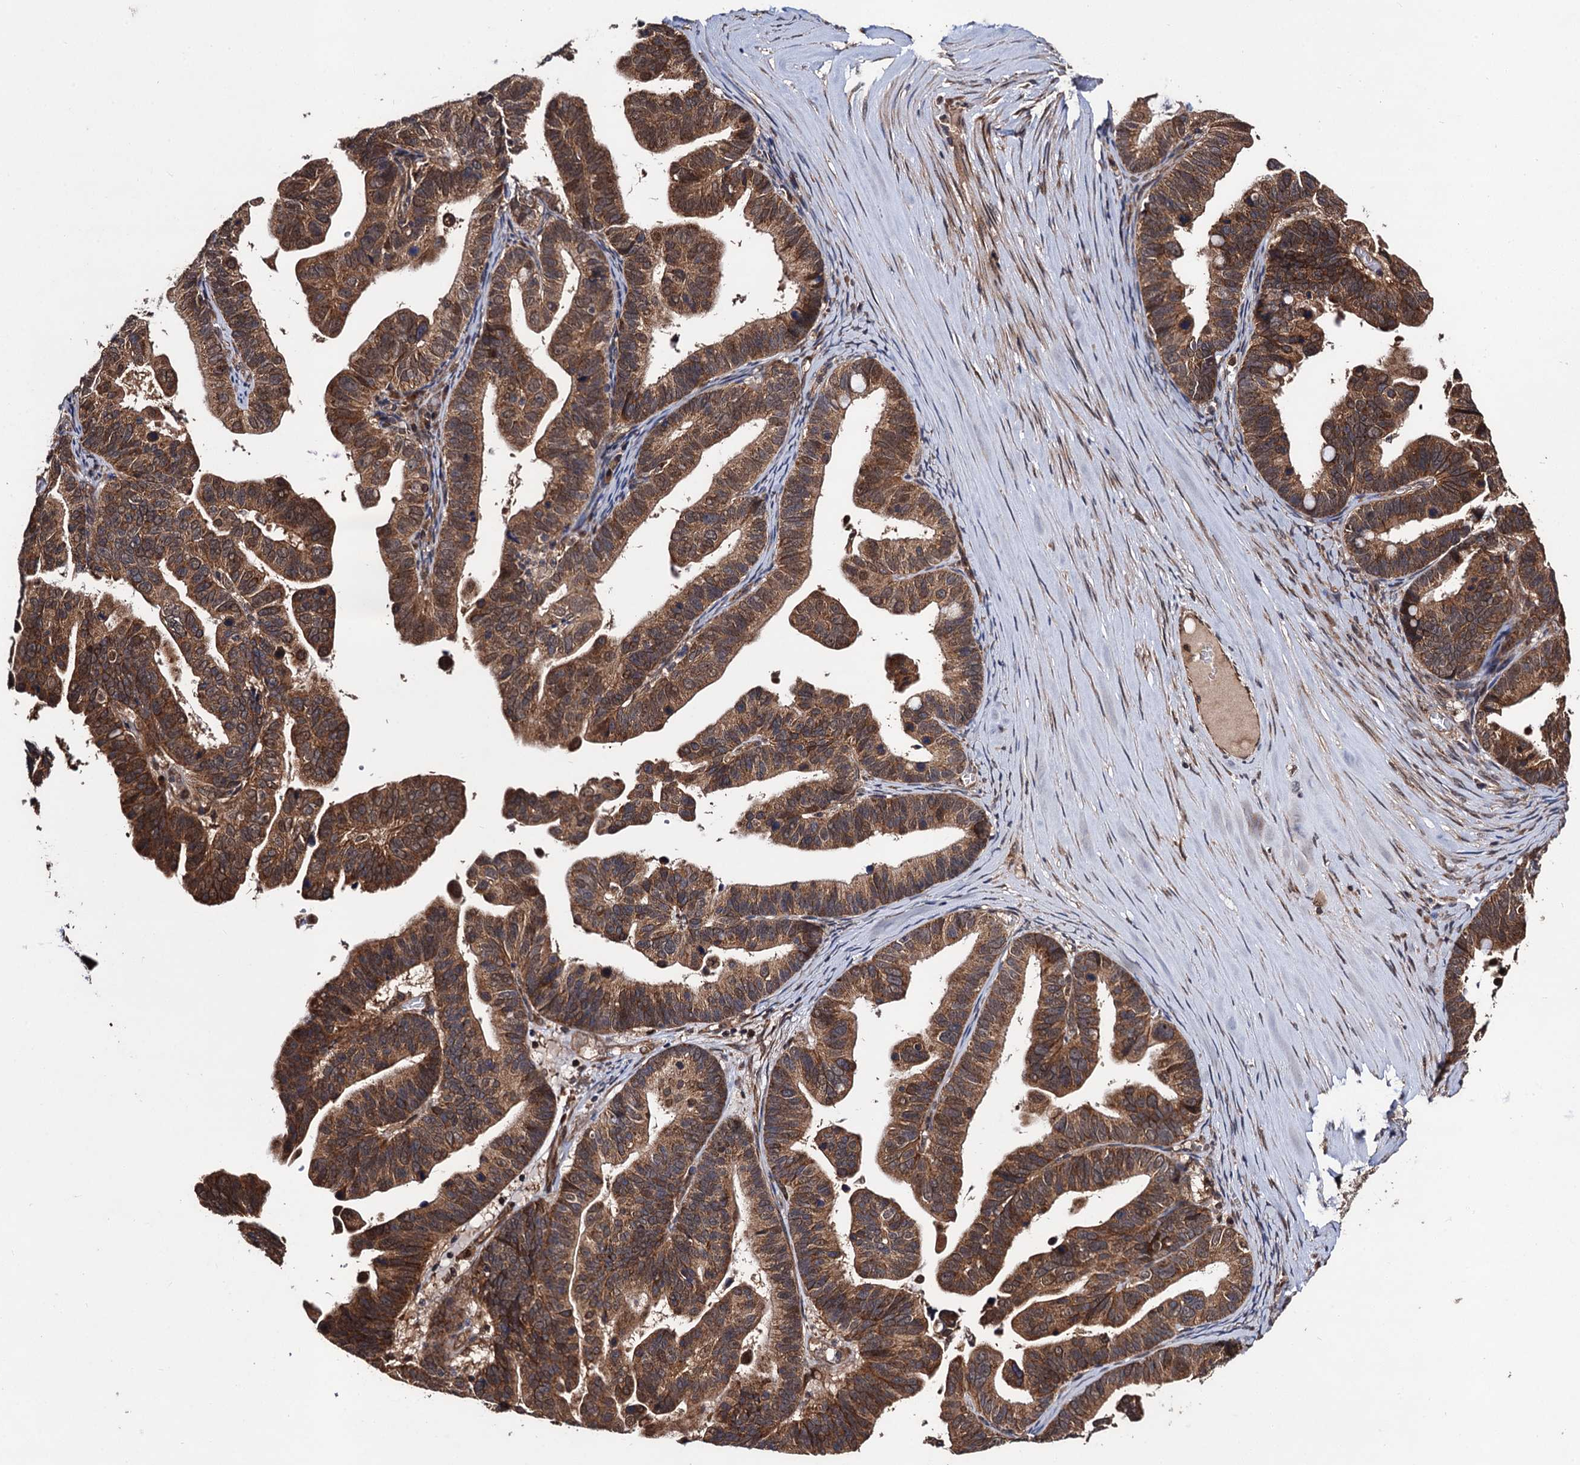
{"staining": {"intensity": "moderate", "quantity": ">75%", "location": "cytoplasmic/membranous"}, "tissue": "ovarian cancer", "cell_type": "Tumor cells", "image_type": "cancer", "snomed": [{"axis": "morphology", "description": "Cystadenocarcinoma, serous, NOS"}, {"axis": "topography", "description": "Ovary"}], "caption": "This image shows ovarian cancer stained with immunohistochemistry to label a protein in brown. The cytoplasmic/membranous of tumor cells show moderate positivity for the protein. Nuclei are counter-stained blue.", "gene": "MIER2", "patient": {"sex": "female", "age": 56}}